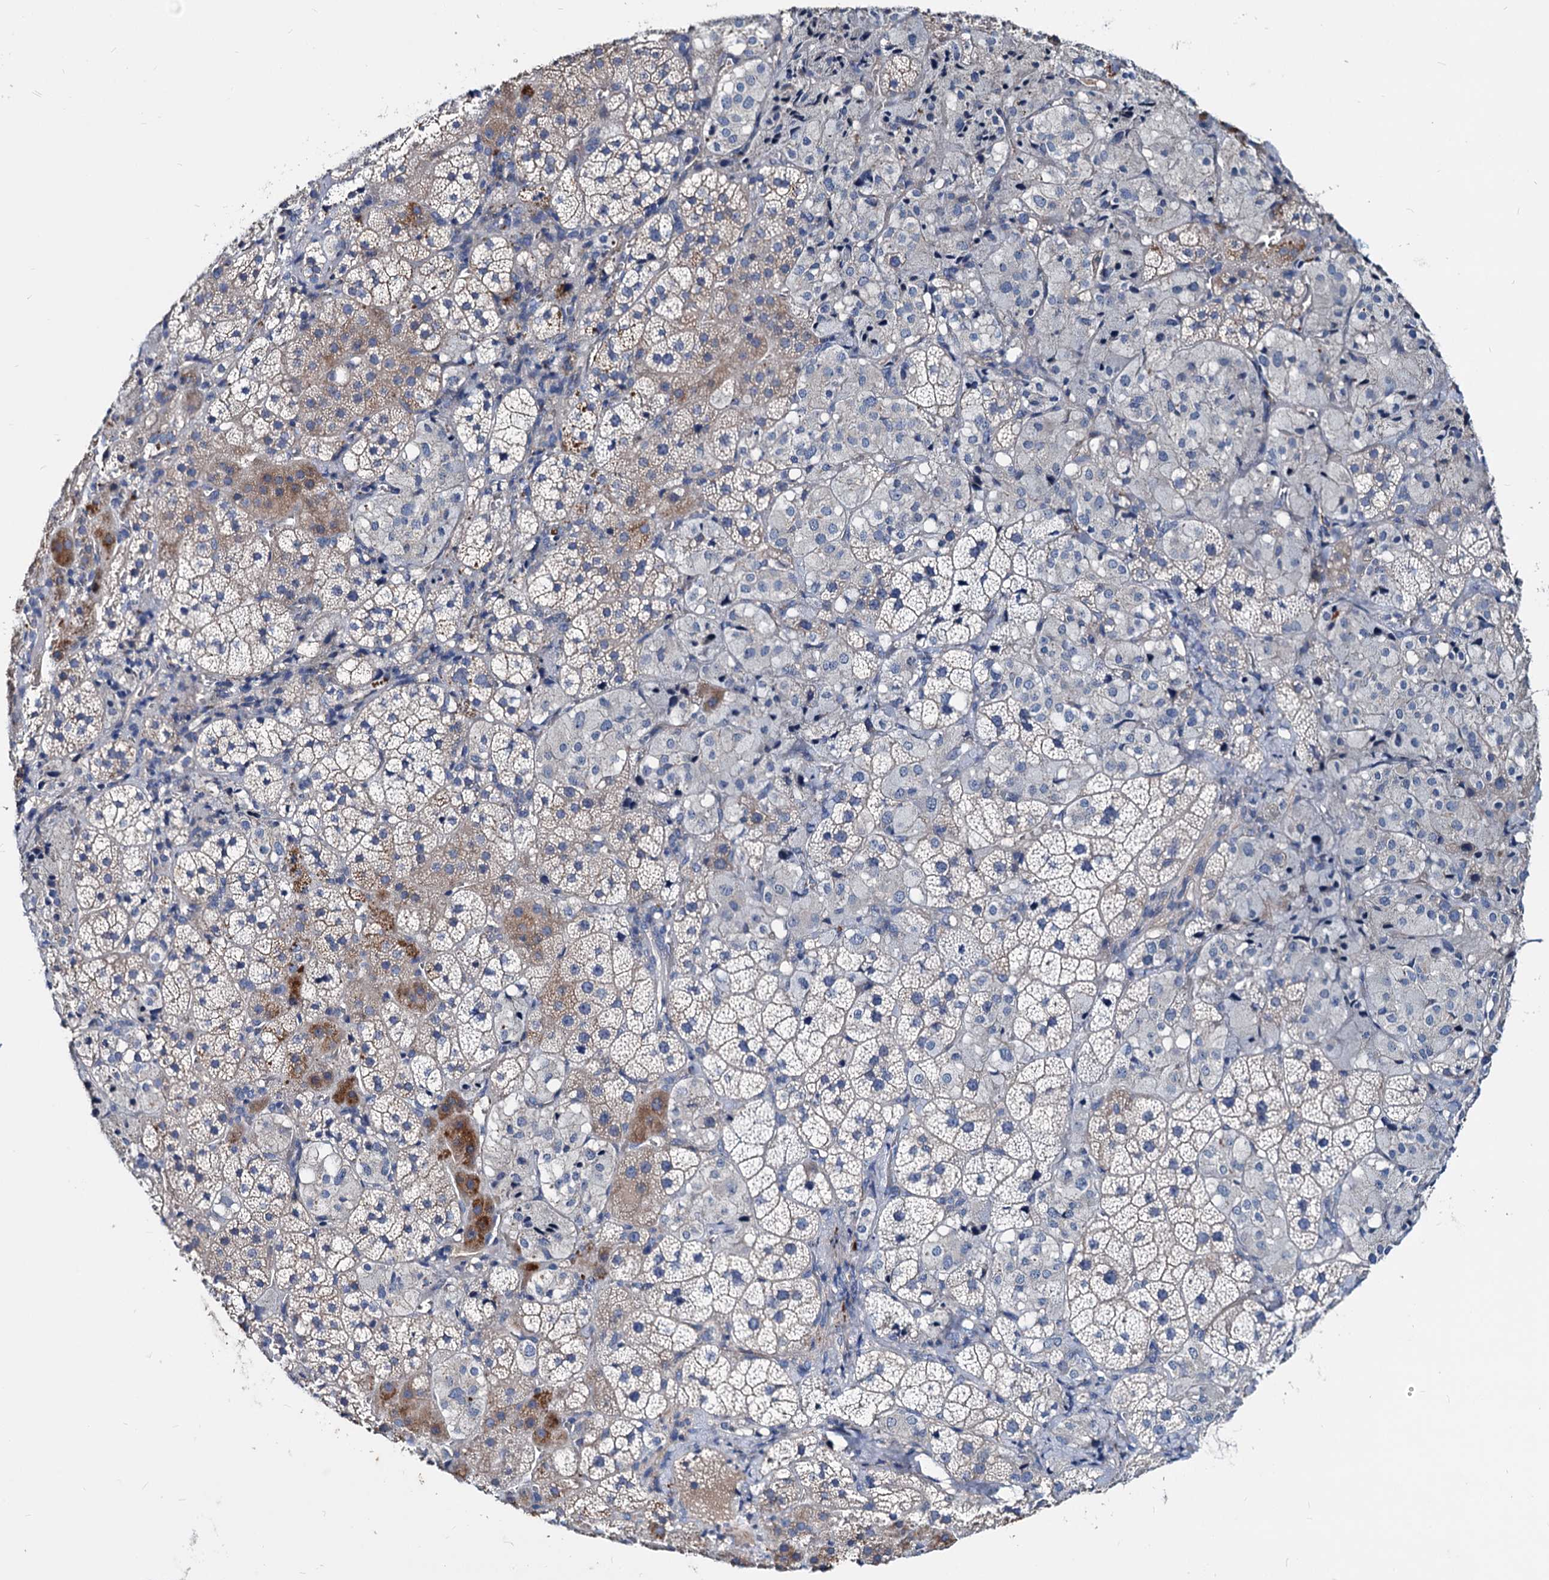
{"staining": {"intensity": "moderate", "quantity": "<25%", "location": "cytoplasmic/membranous"}, "tissue": "adrenal gland", "cell_type": "Glandular cells", "image_type": "normal", "snomed": [{"axis": "morphology", "description": "Normal tissue, NOS"}, {"axis": "topography", "description": "Adrenal gland"}], "caption": "Immunohistochemical staining of unremarkable human adrenal gland displays moderate cytoplasmic/membranous protein staining in approximately <25% of glandular cells.", "gene": "ACY3", "patient": {"sex": "female", "age": 44}}